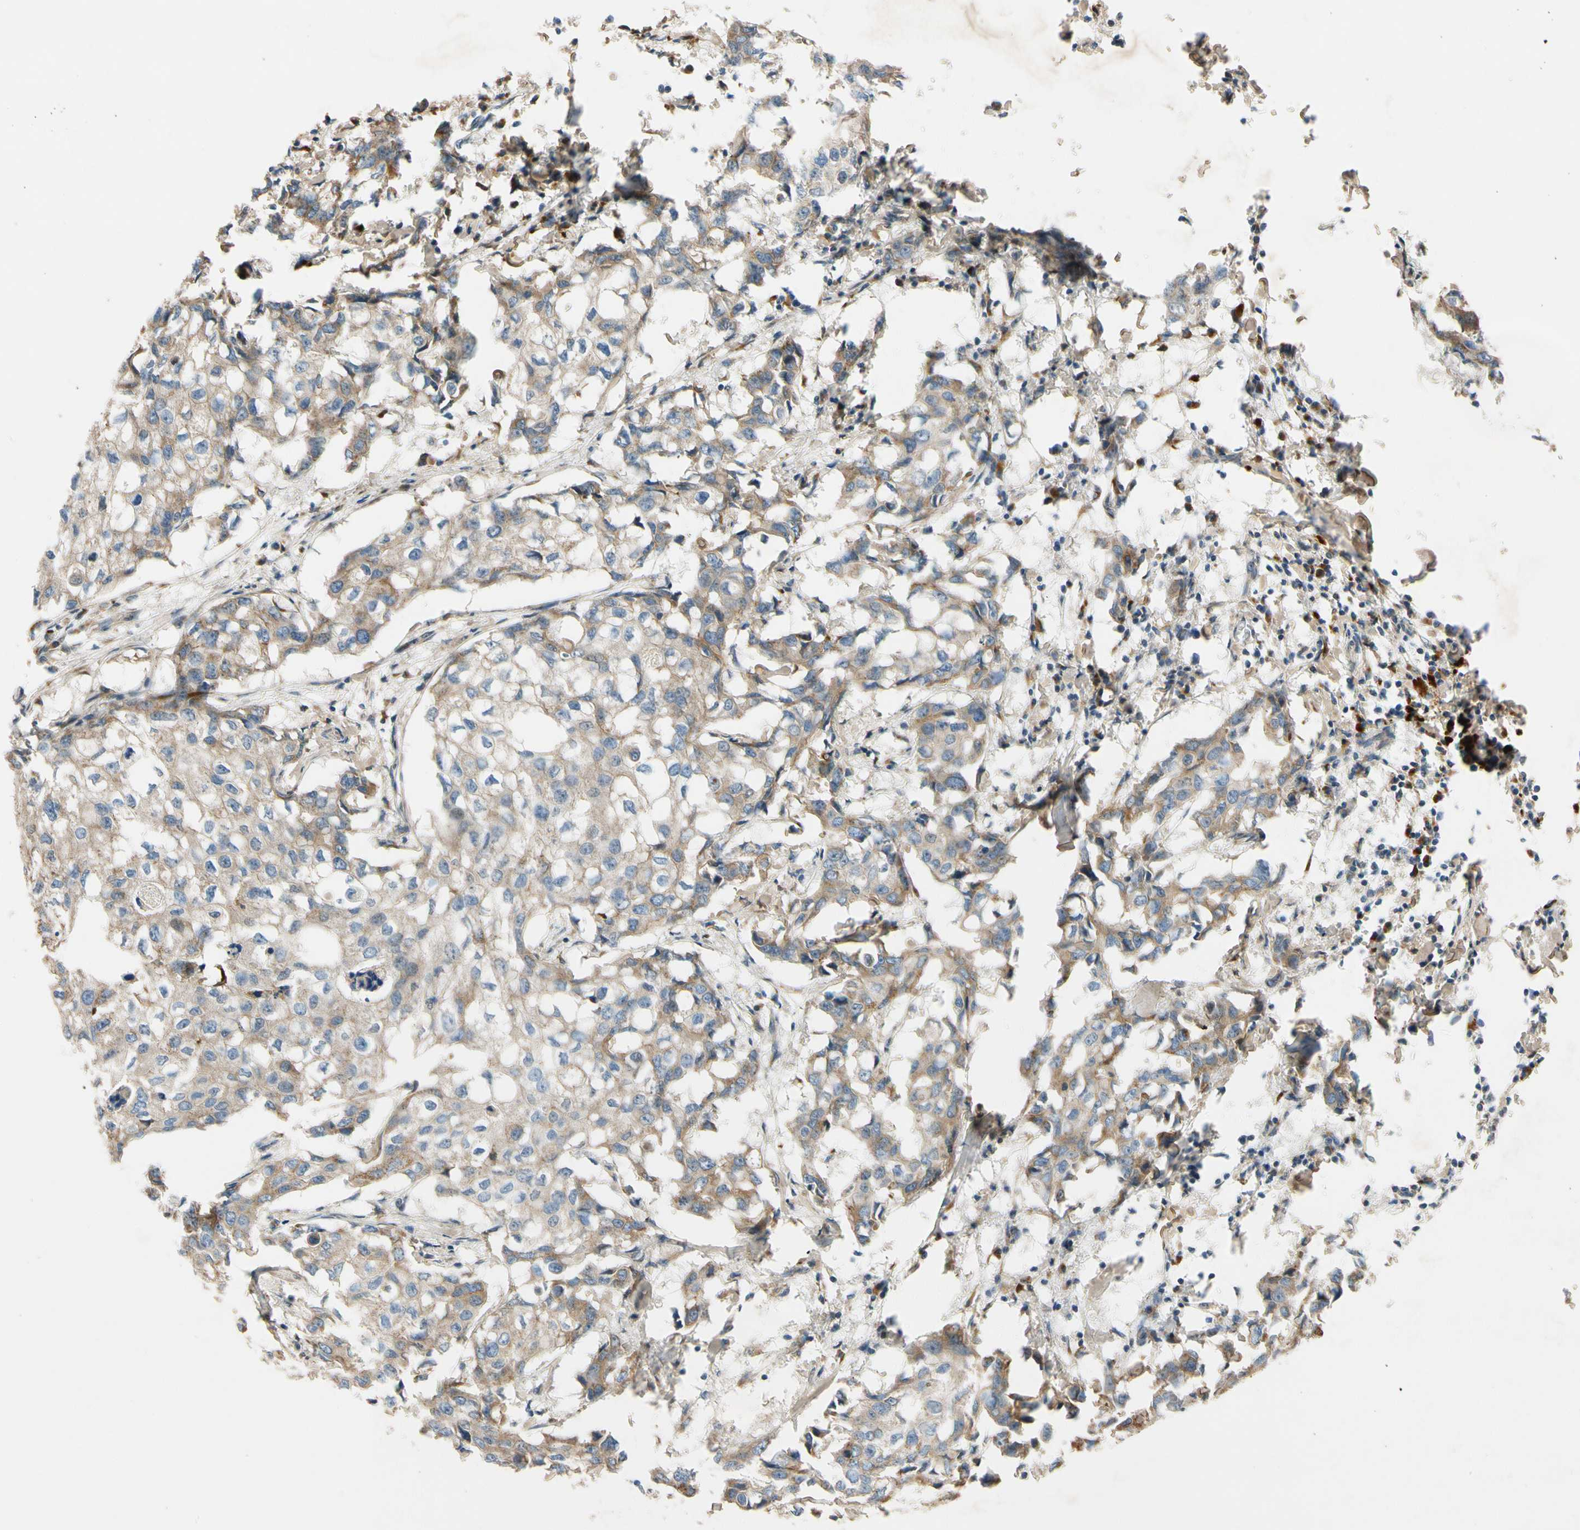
{"staining": {"intensity": "moderate", "quantity": ">75%", "location": "cytoplasmic/membranous"}, "tissue": "breast cancer", "cell_type": "Tumor cells", "image_type": "cancer", "snomed": [{"axis": "morphology", "description": "Duct carcinoma"}, {"axis": "topography", "description": "Breast"}], "caption": "Human breast cancer stained for a protein (brown) exhibits moderate cytoplasmic/membranous positive staining in about >75% of tumor cells.", "gene": "MST1R", "patient": {"sex": "female", "age": 27}}